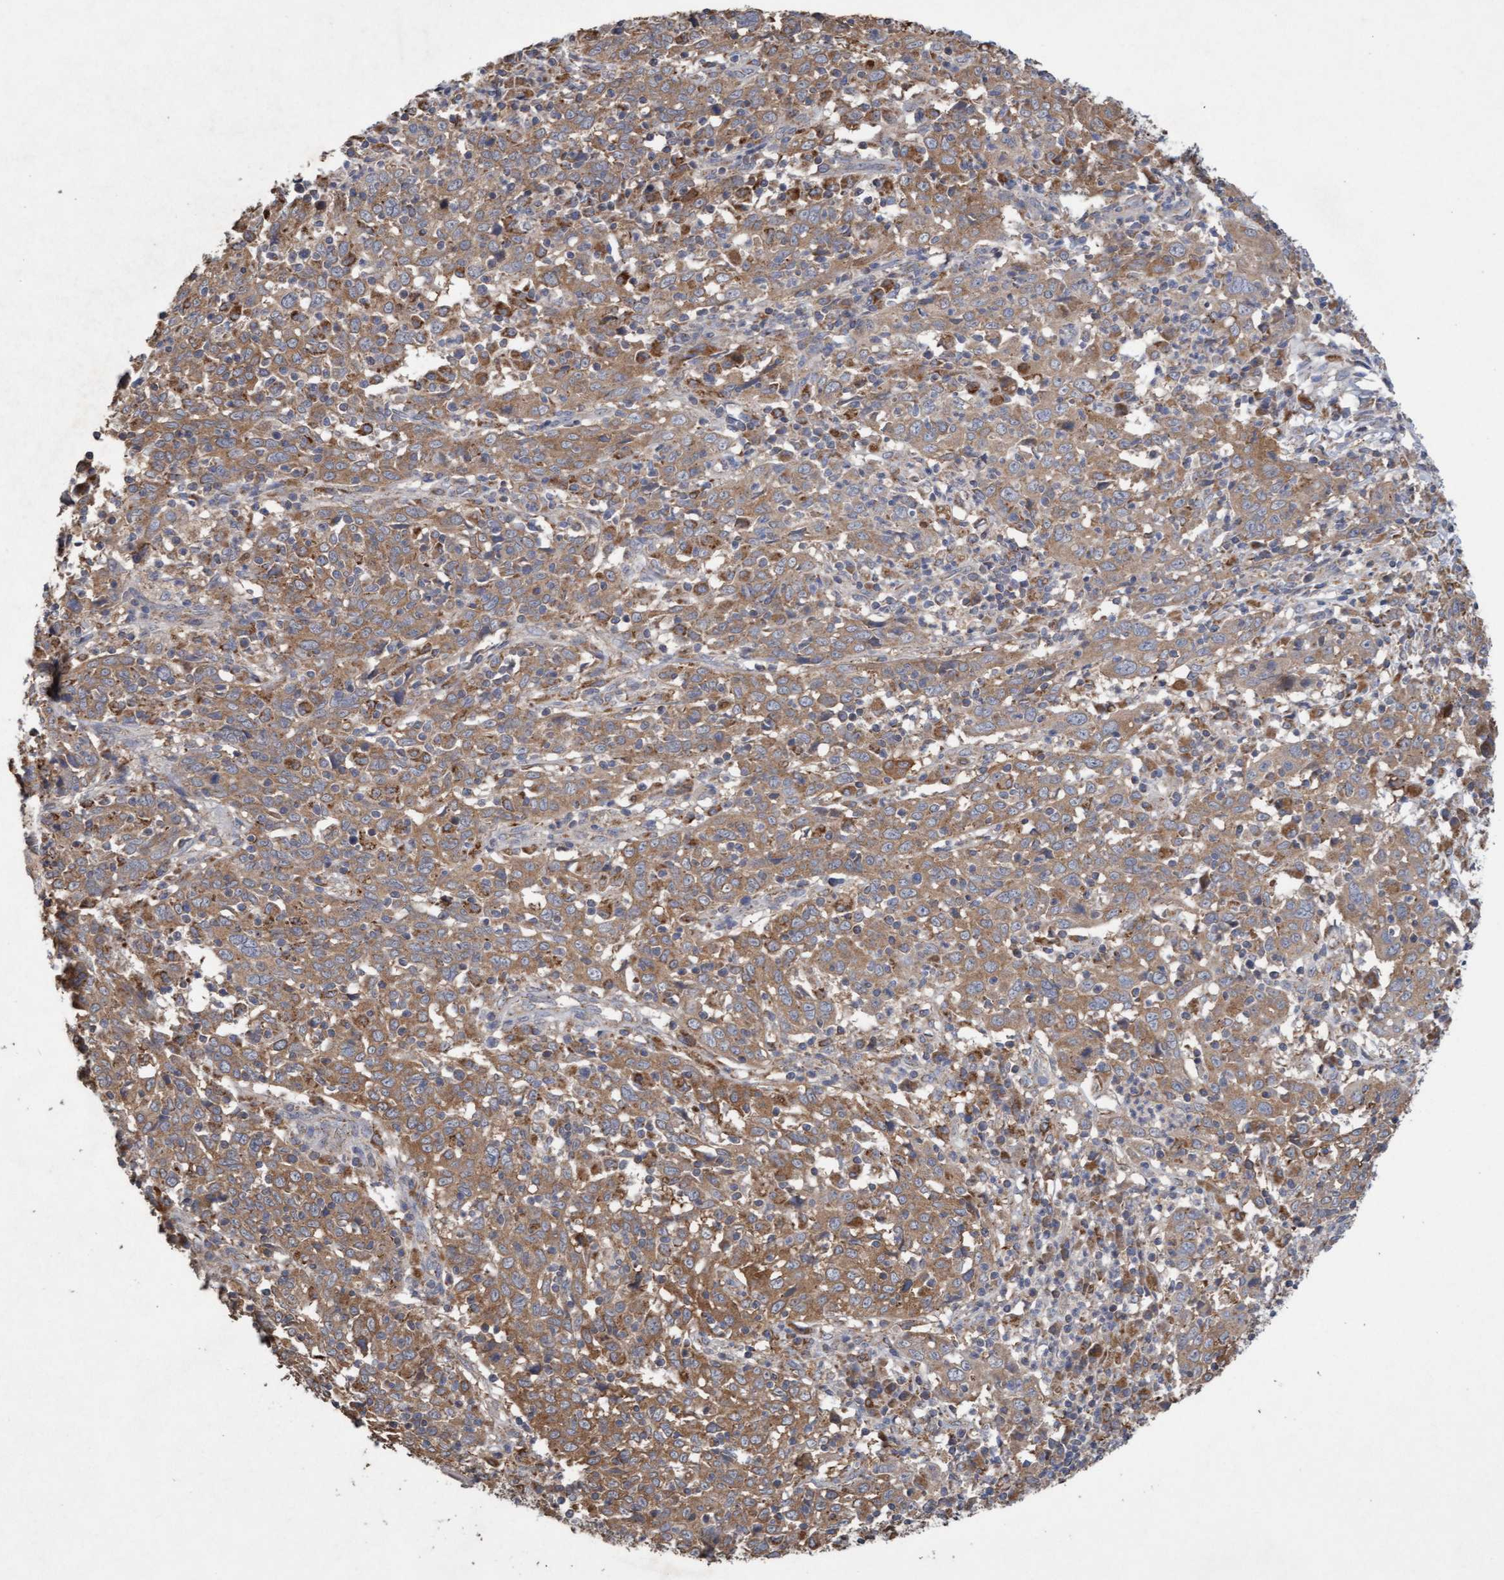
{"staining": {"intensity": "moderate", "quantity": ">75%", "location": "cytoplasmic/membranous"}, "tissue": "cervical cancer", "cell_type": "Tumor cells", "image_type": "cancer", "snomed": [{"axis": "morphology", "description": "Squamous cell carcinoma, NOS"}, {"axis": "topography", "description": "Cervix"}], "caption": "Immunohistochemical staining of human squamous cell carcinoma (cervical) demonstrates moderate cytoplasmic/membranous protein positivity in about >75% of tumor cells.", "gene": "ATPAF2", "patient": {"sex": "female", "age": 46}}